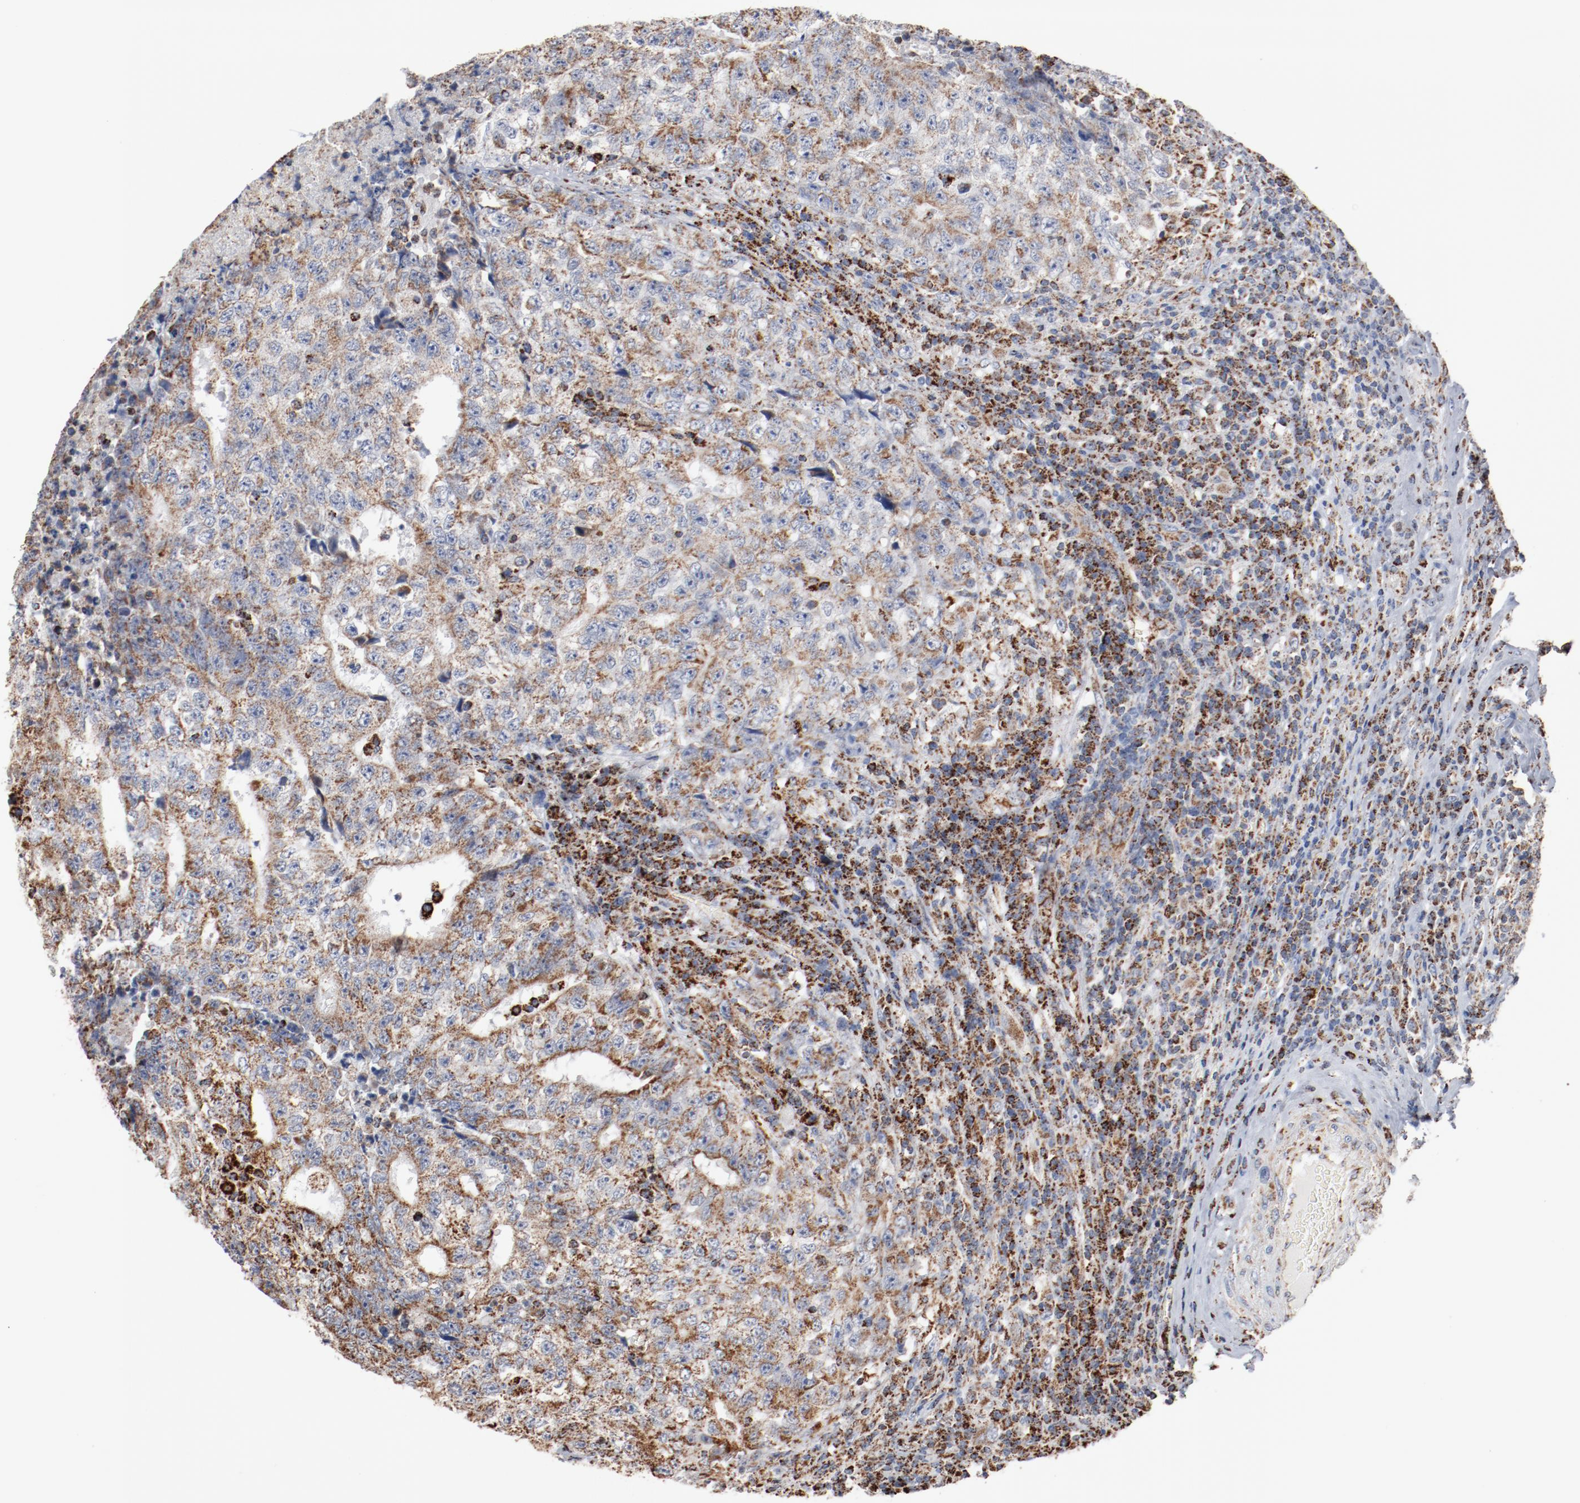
{"staining": {"intensity": "moderate", "quantity": ">75%", "location": "cytoplasmic/membranous"}, "tissue": "testis cancer", "cell_type": "Tumor cells", "image_type": "cancer", "snomed": [{"axis": "morphology", "description": "Necrosis, NOS"}, {"axis": "morphology", "description": "Carcinoma, Embryonal, NOS"}, {"axis": "topography", "description": "Testis"}], "caption": "This micrograph exhibits testis embryonal carcinoma stained with IHC to label a protein in brown. The cytoplasmic/membranous of tumor cells show moderate positivity for the protein. Nuclei are counter-stained blue.", "gene": "NDUFS4", "patient": {"sex": "male", "age": 19}}